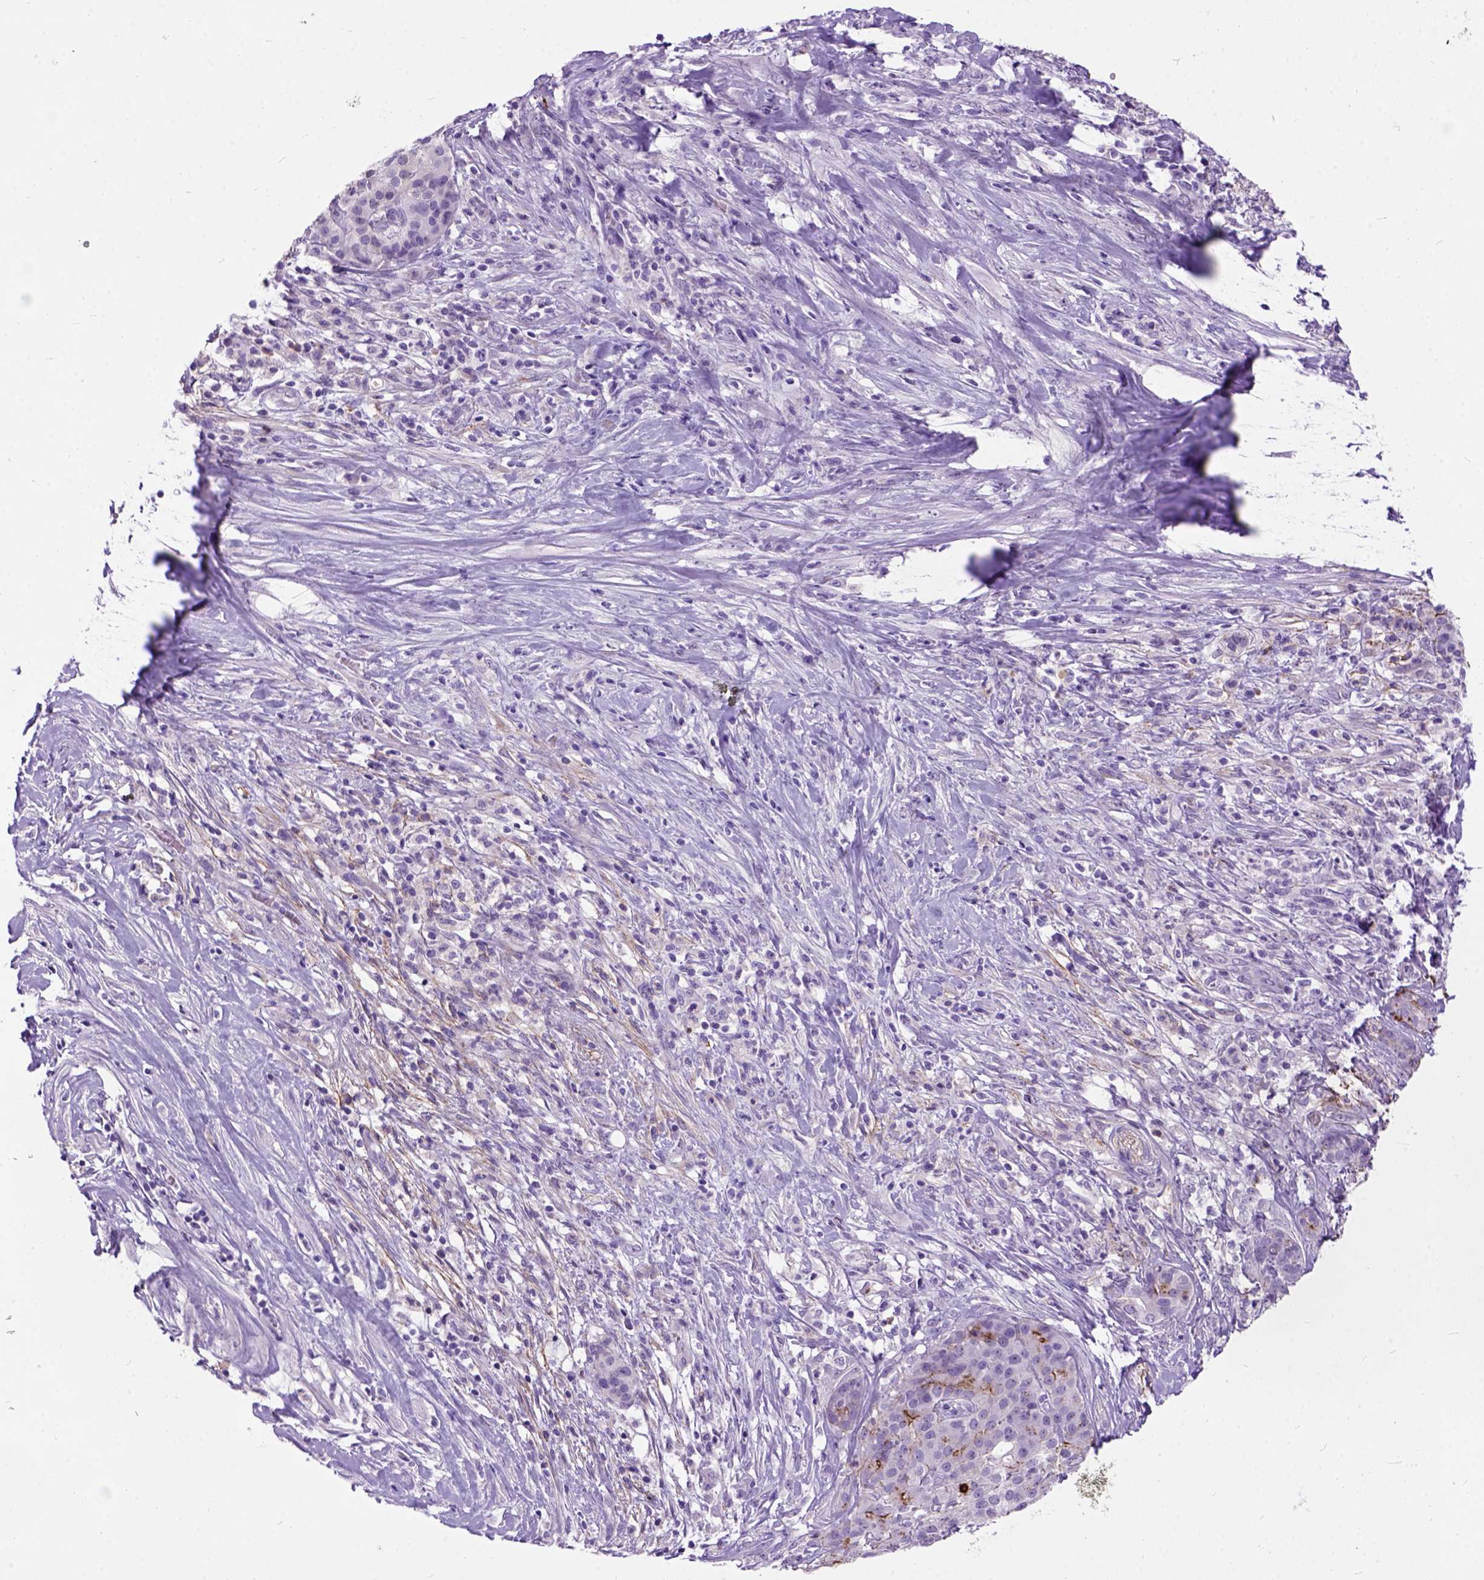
{"staining": {"intensity": "strong", "quantity": "<25%", "location": "cytoplasmic/membranous"}, "tissue": "pancreatic cancer", "cell_type": "Tumor cells", "image_type": "cancer", "snomed": [{"axis": "morphology", "description": "Normal tissue, NOS"}, {"axis": "morphology", "description": "Inflammation, NOS"}, {"axis": "morphology", "description": "Adenocarcinoma, NOS"}, {"axis": "topography", "description": "Pancreas"}], "caption": "Protein staining displays strong cytoplasmic/membranous positivity in approximately <25% of tumor cells in adenocarcinoma (pancreatic).", "gene": "MAPT", "patient": {"sex": "male", "age": 57}}